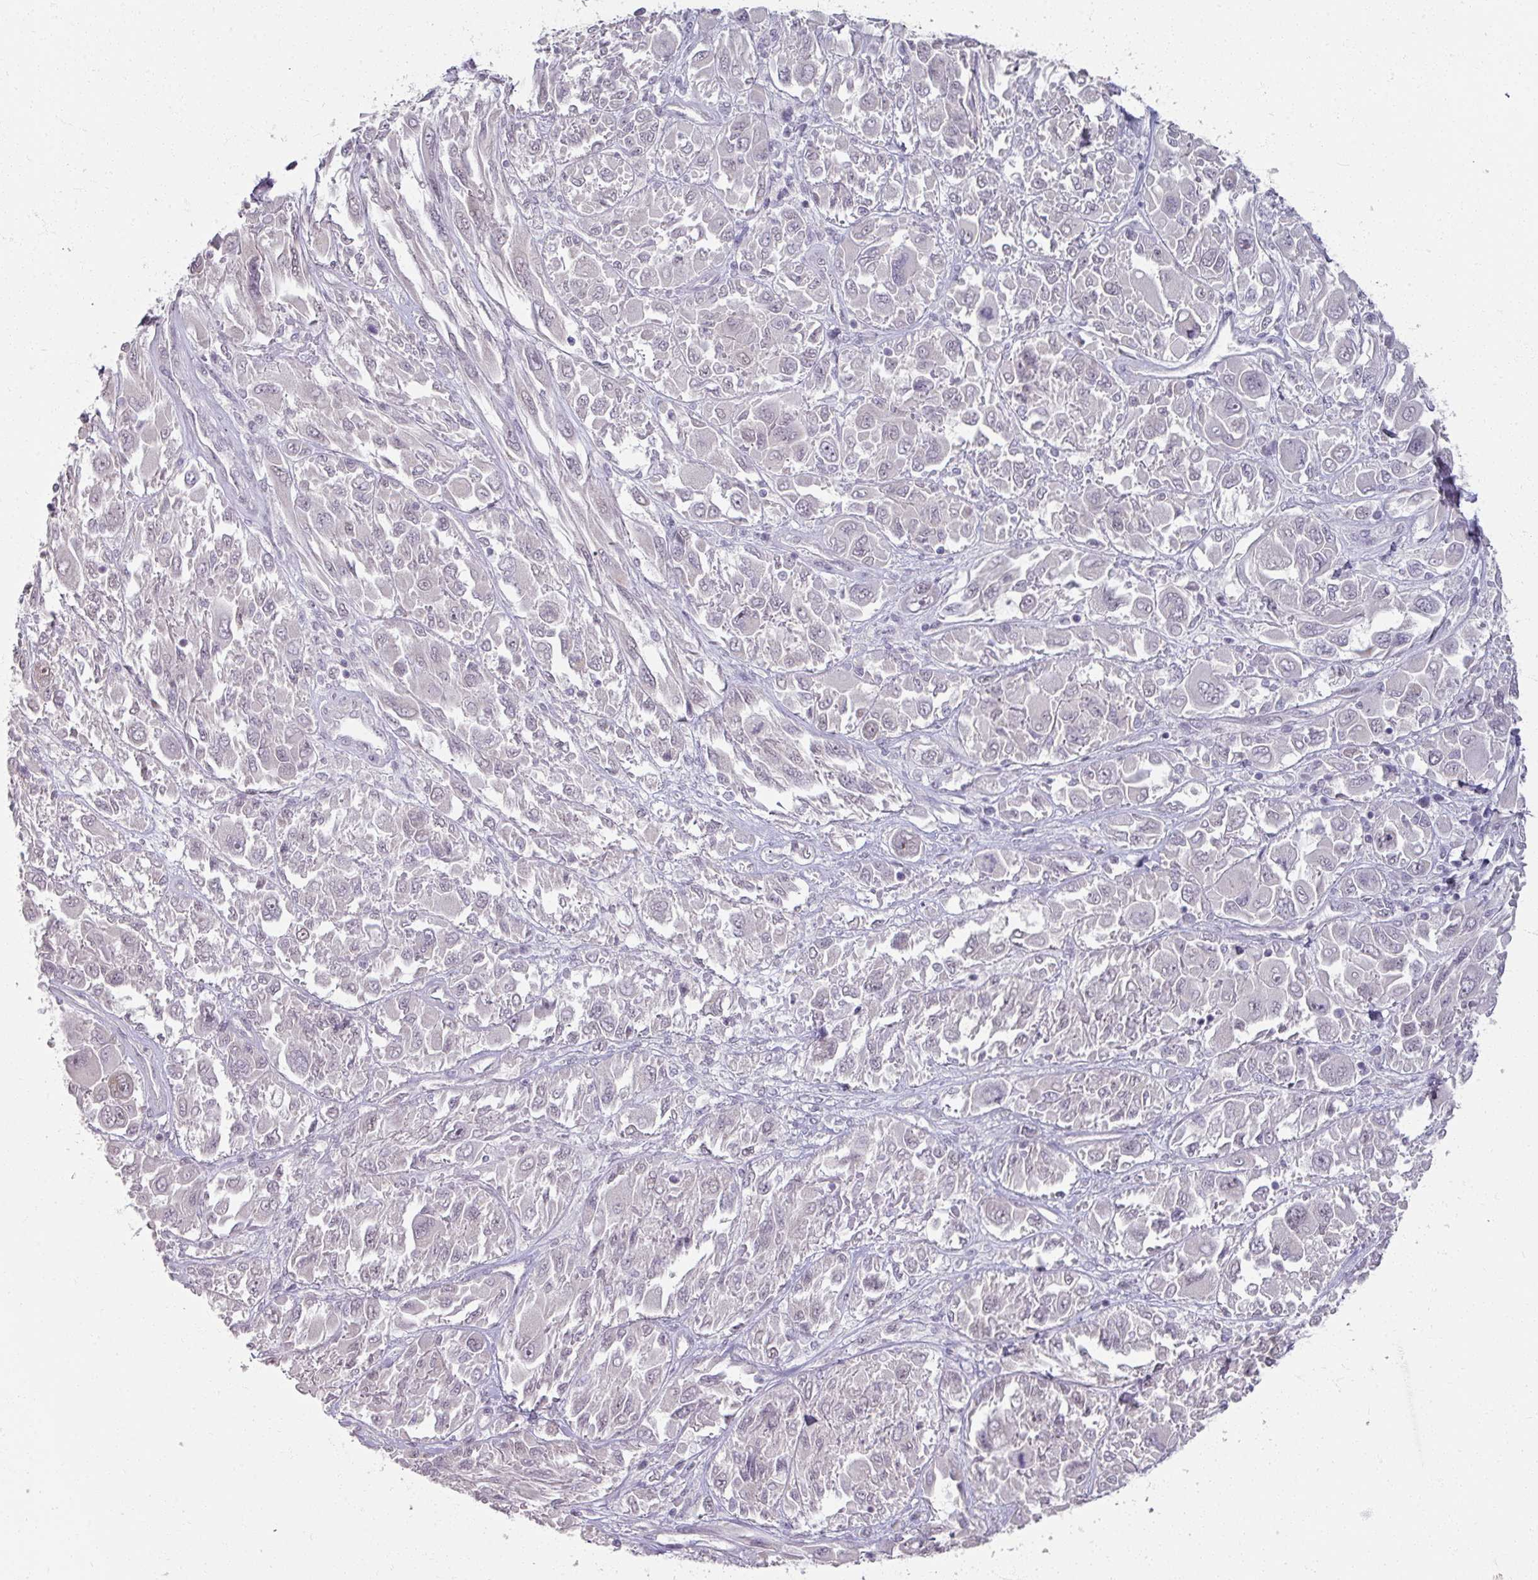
{"staining": {"intensity": "negative", "quantity": "none", "location": "none"}, "tissue": "melanoma", "cell_type": "Tumor cells", "image_type": "cancer", "snomed": [{"axis": "morphology", "description": "Malignant melanoma, NOS"}, {"axis": "topography", "description": "Skin"}], "caption": "An image of malignant melanoma stained for a protein displays no brown staining in tumor cells.", "gene": "SOX11", "patient": {"sex": "female", "age": 91}}